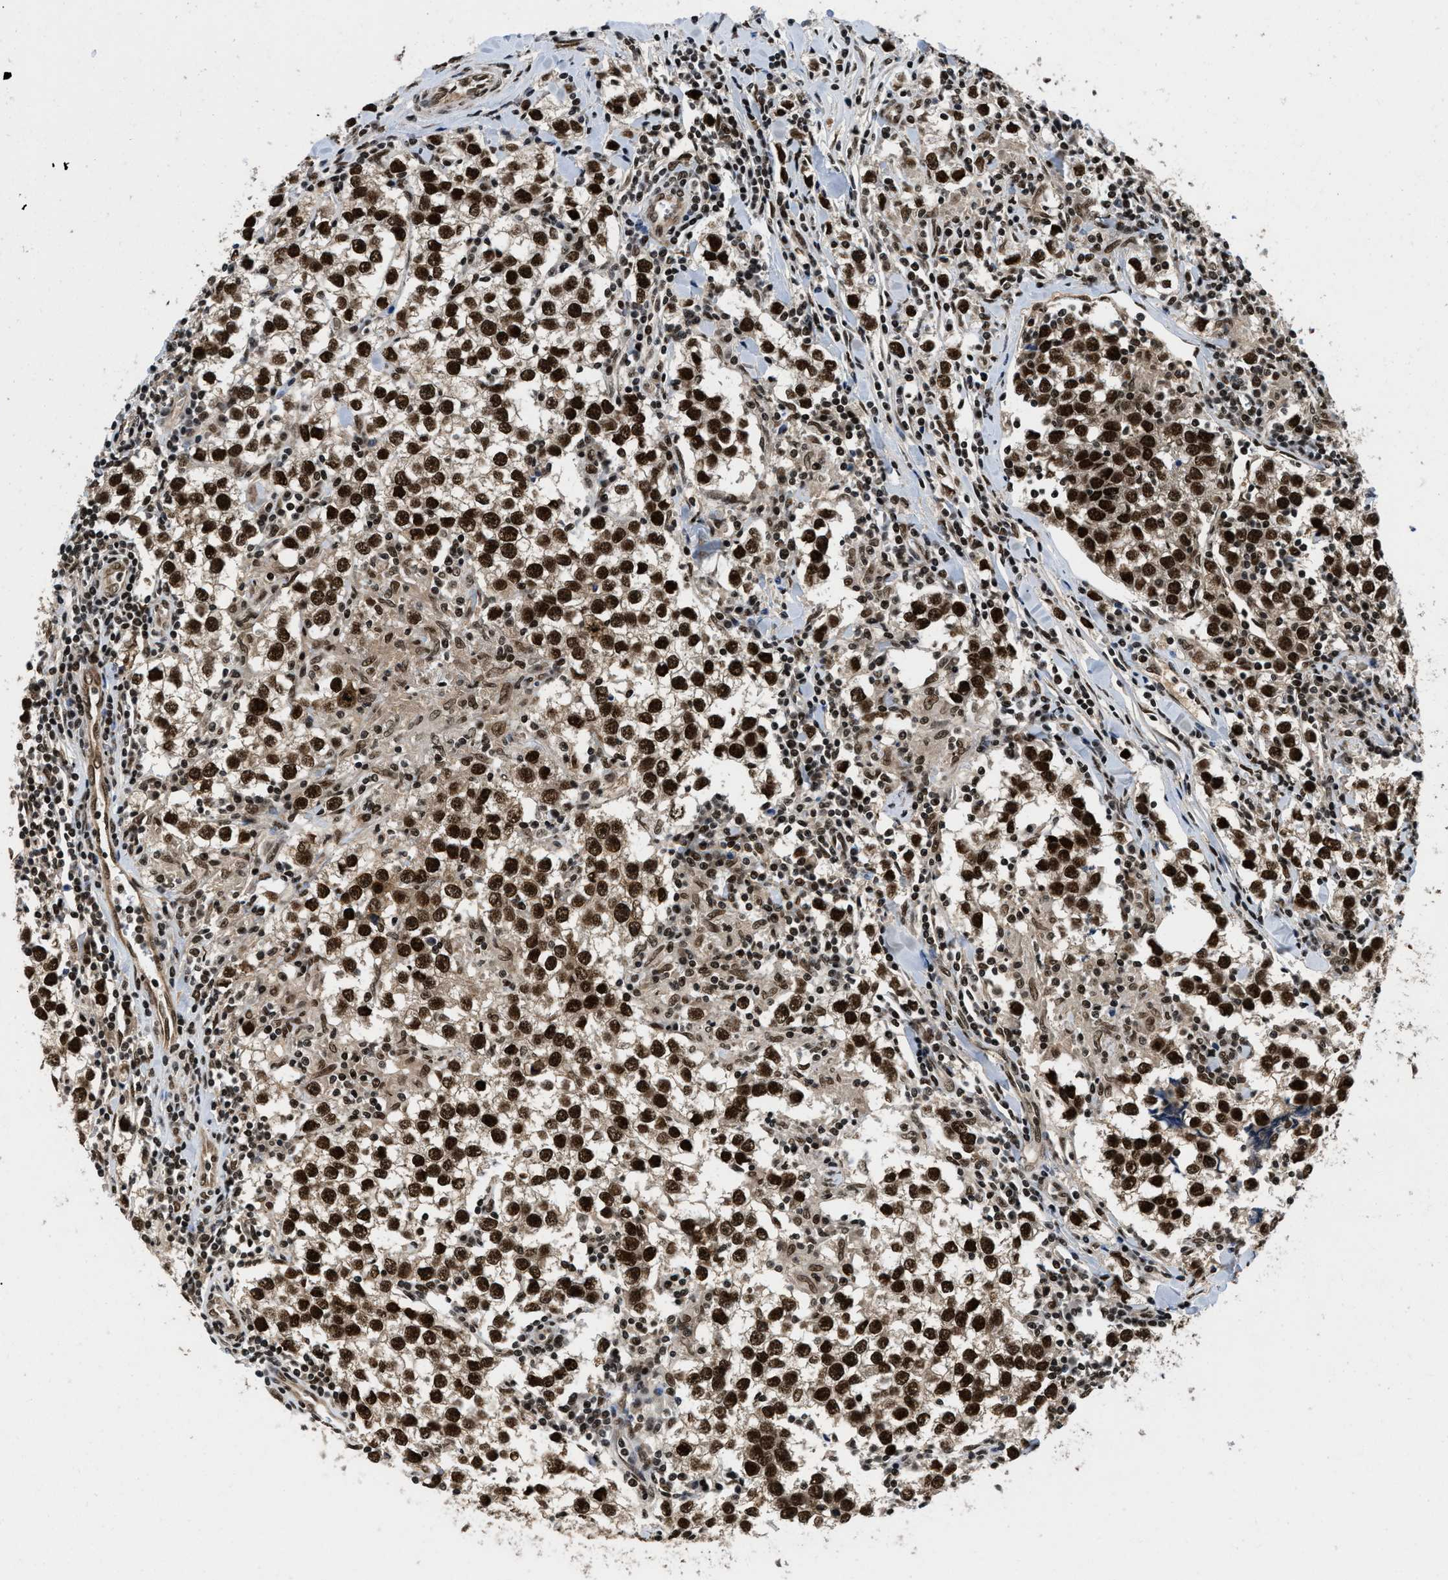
{"staining": {"intensity": "strong", "quantity": ">75%", "location": "nuclear"}, "tissue": "testis cancer", "cell_type": "Tumor cells", "image_type": "cancer", "snomed": [{"axis": "morphology", "description": "Seminoma, NOS"}, {"axis": "morphology", "description": "Carcinoma, Embryonal, NOS"}, {"axis": "topography", "description": "Testis"}], "caption": "This is a histology image of immunohistochemistry staining of testis cancer, which shows strong positivity in the nuclear of tumor cells.", "gene": "SAFB", "patient": {"sex": "male", "age": 36}}